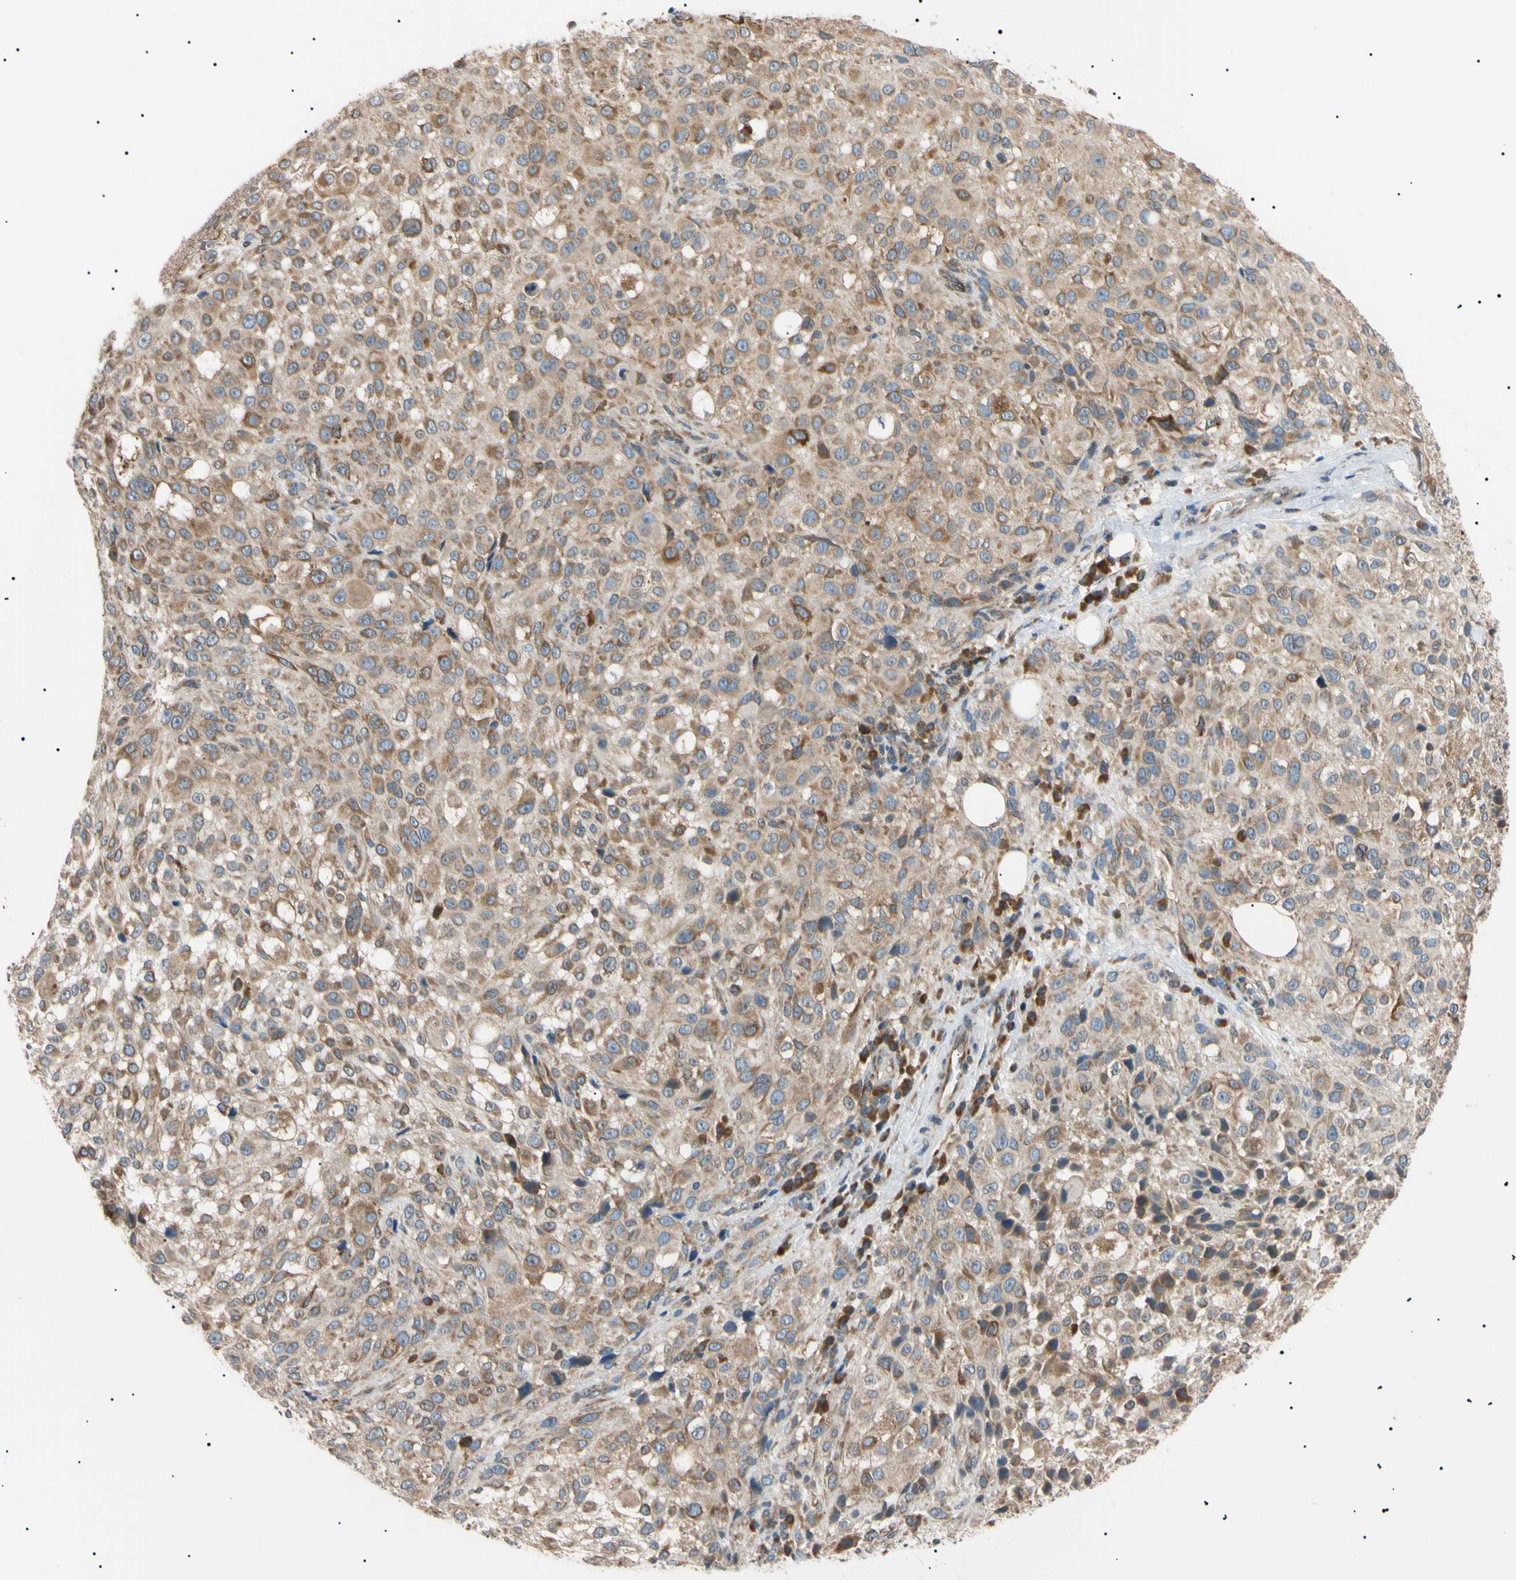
{"staining": {"intensity": "moderate", "quantity": ">75%", "location": "cytoplasmic/membranous"}, "tissue": "melanoma", "cell_type": "Tumor cells", "image_type": "cancer", "snomed": [{"axis": "morphology", "description": "Necrosis, NOS"}, {"axis": "morphology", "description": "Malignant melanoma, NOS"}, {"axis": "topography", "description": "Skin"}], "caption": "High-power microscopy captured an immunohistochemistry (IHC) photomicrograph of malignant melanoma, revealing moderate cytoplasmic/membranous expression in about >75% of tumor cells. The staining was performed using DAB (3,3'-diaminobenzidine) to visualize the protein expression in brown, while the nuclei were stained in blue with hematoxylin (Magnification: 20x).", "gene": "VAPA", "patient": {"sex": "female", "age": 87}}